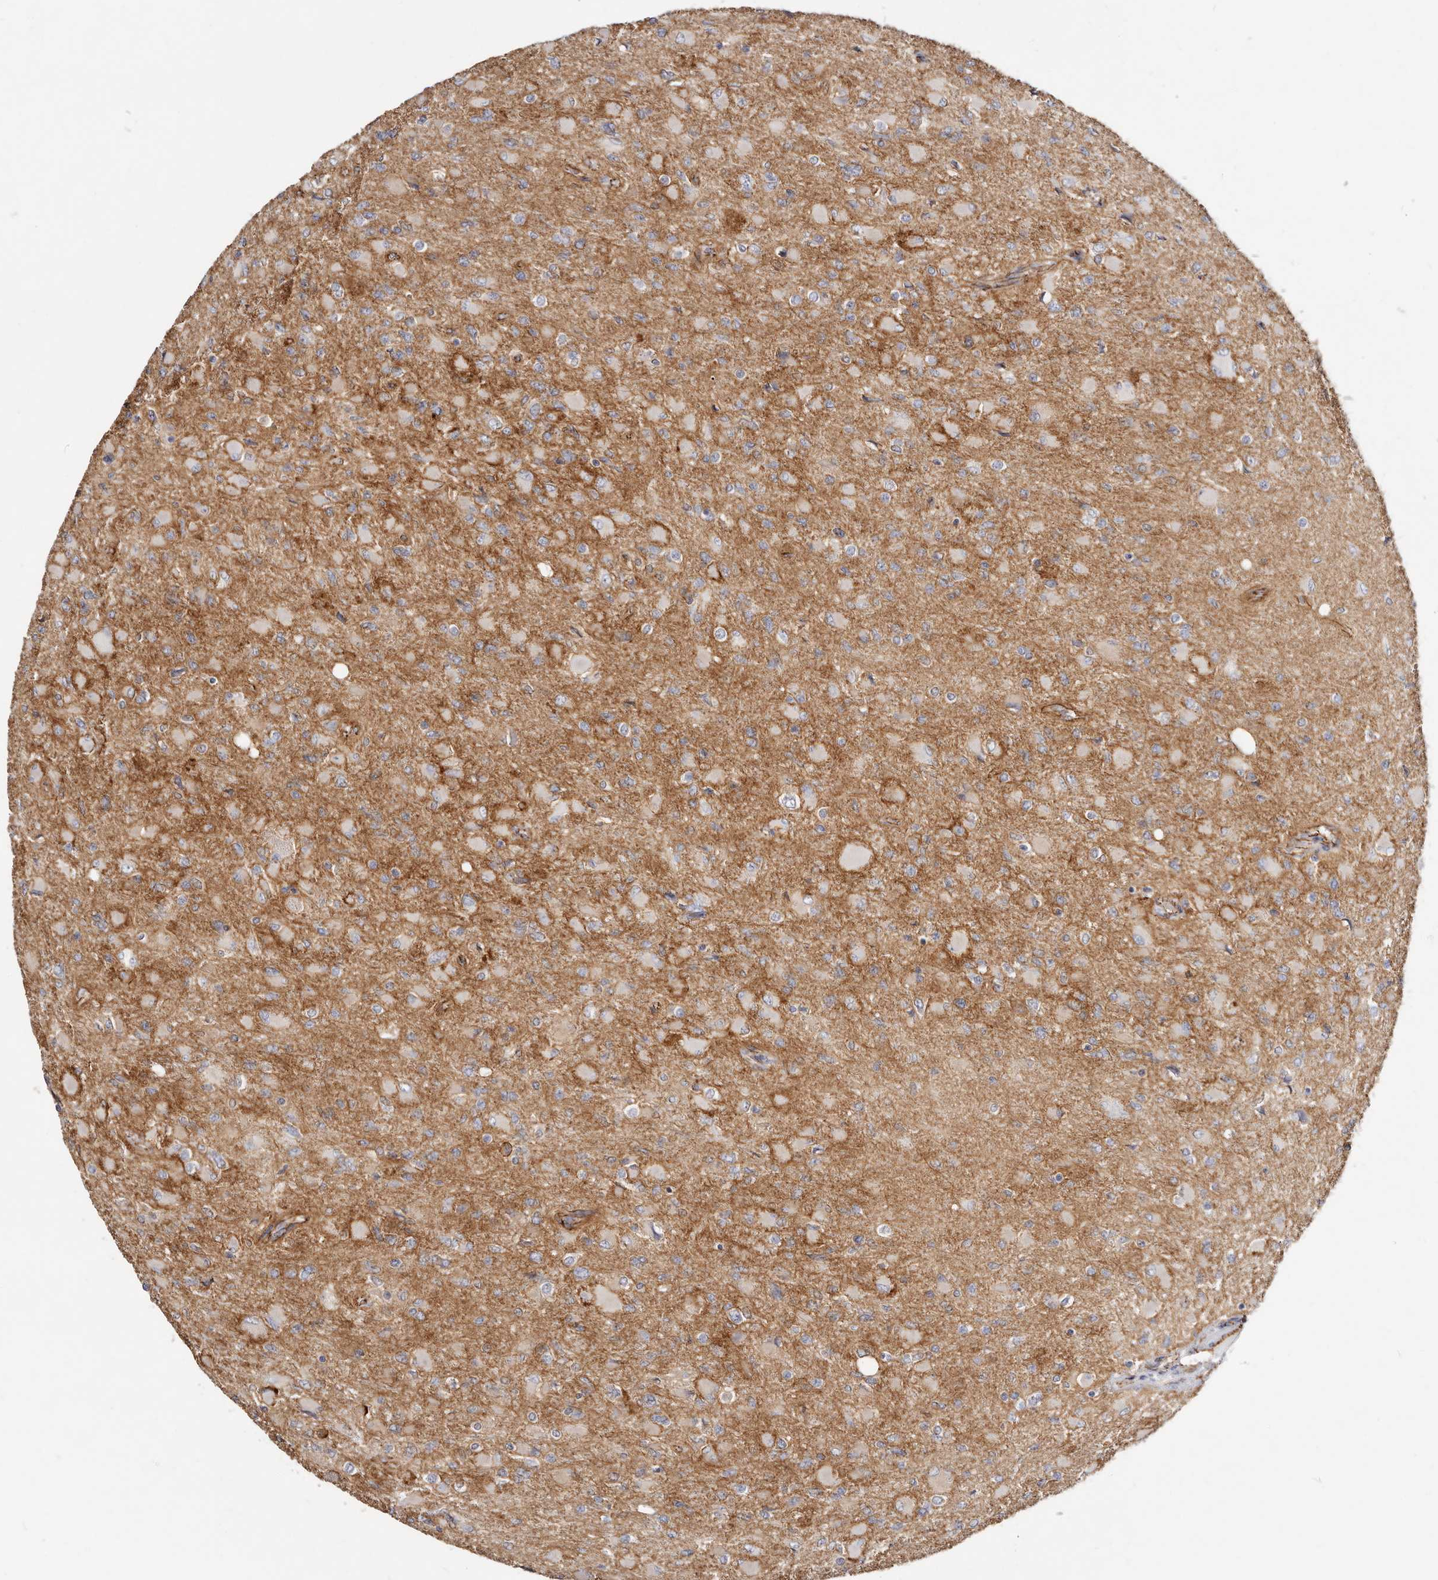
{"staining": {"intensity": "negative", "quantity": "none", "location": "none"}, "tissue": "glioma", "cell_type": "Tumor cells", "image_type": "cancer", "snomed": [{"axis": "morphology", "description": "Glioma, malignant, High grade"}, {"axis": "topography", "description": "Cerebral cortex"}], "caption": "This image is of glioma stained with IHC to label a protein in brown with the nuclei are counter-stained blue. There is no positivity in tumor cells.", "gene": "CTNNB1", "patient": {"sex": "female", "age": 36}}